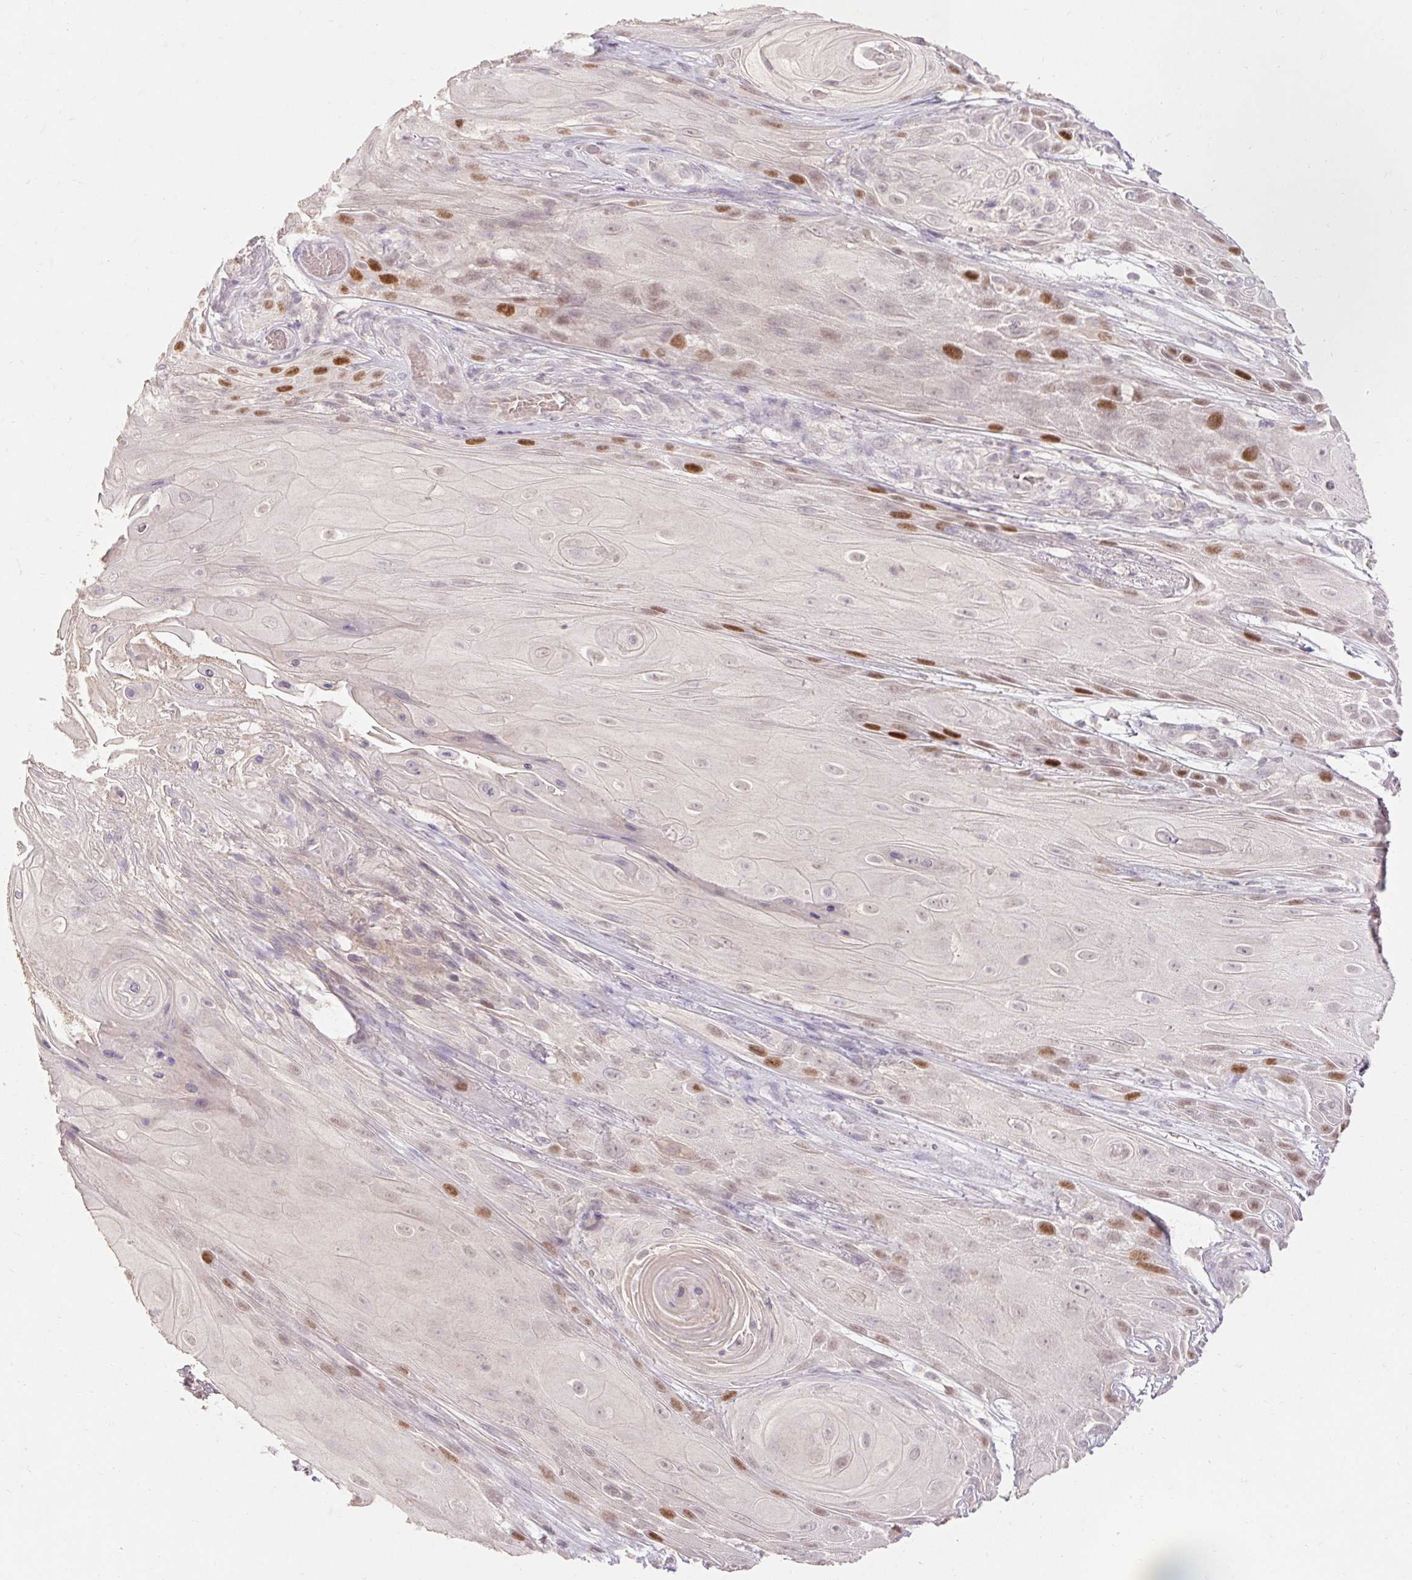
{"staining": {"intensity": "strong", "quantity": "<25%", "location": "nuclear"}, "tissue": "skin cancer", "cell_type": "Tumor cells", "image_type": "cancer", "snomed": [{"axis": "morphology", "description": "Squamous cell carcinoma, NOS"}, {"axis": "topography", "description": "Skin"}], "caption": "This is an image of immunohistochemistry staining of skin squamous cell carcinoma, which shows strong positivity in the nuclear of tumor cells.", "gene": "SKP2", "patient": {"sex": "male", "age": 62}}